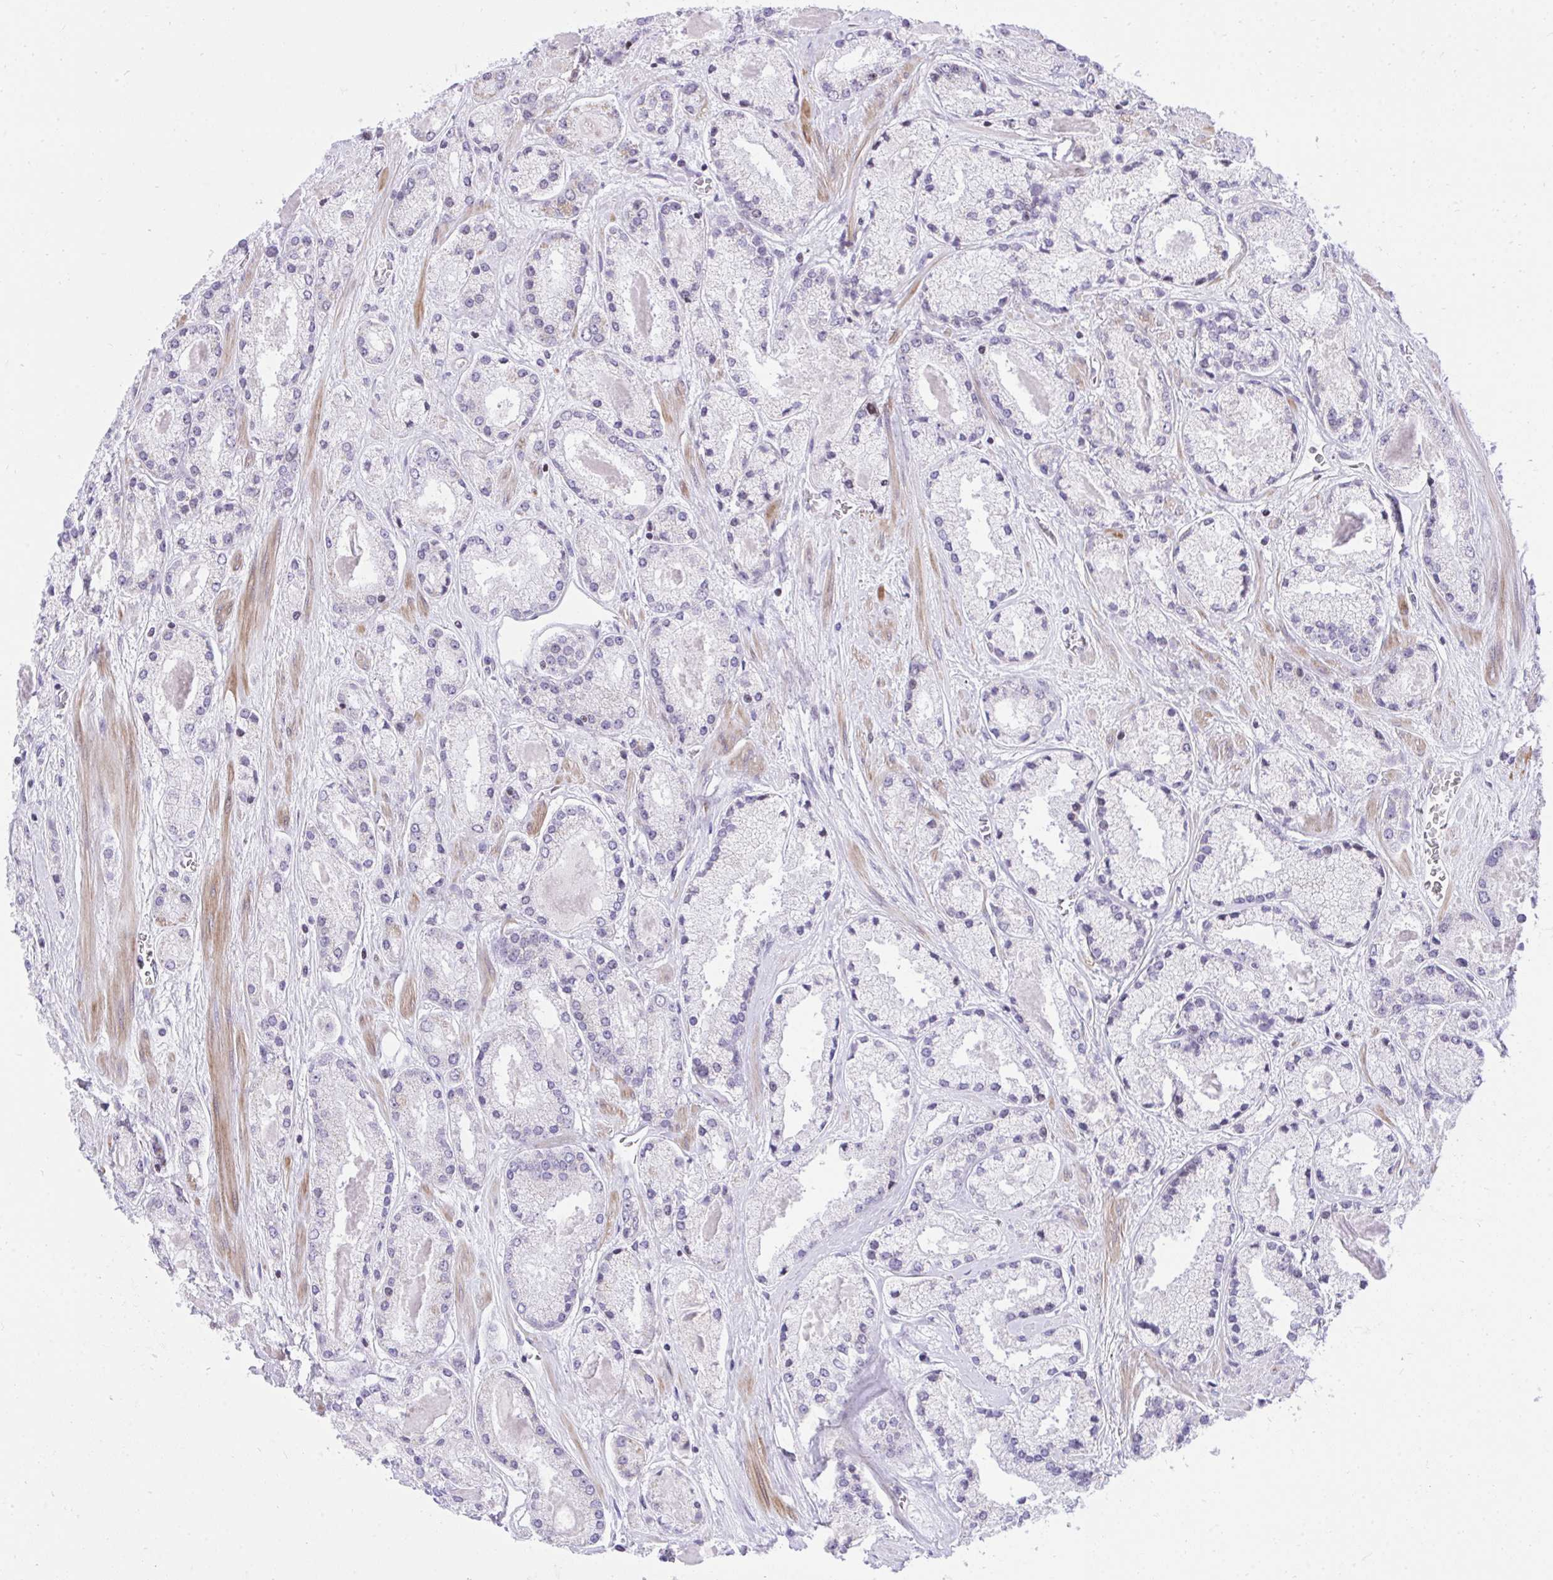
{"staining": {"intensity": "negative", "quantity": "none", "location": "none"}, "tissue": "prostate cancer", "cell_type": "Tumor cells", "image_type": "cancer", "snomed": [{"axis": "morphology", "description": "Adenocarcinoma, High grade"}, {"axis": "topography", "description": "Prostate"}], "caption": "This is a micrograph of IHC staining of prostate cancer (high-grade adenocarcinoma), which shows no positivity in tumor cells.", "gene": "KCNN4", "patient": {"sex": "male", "age": 67}}